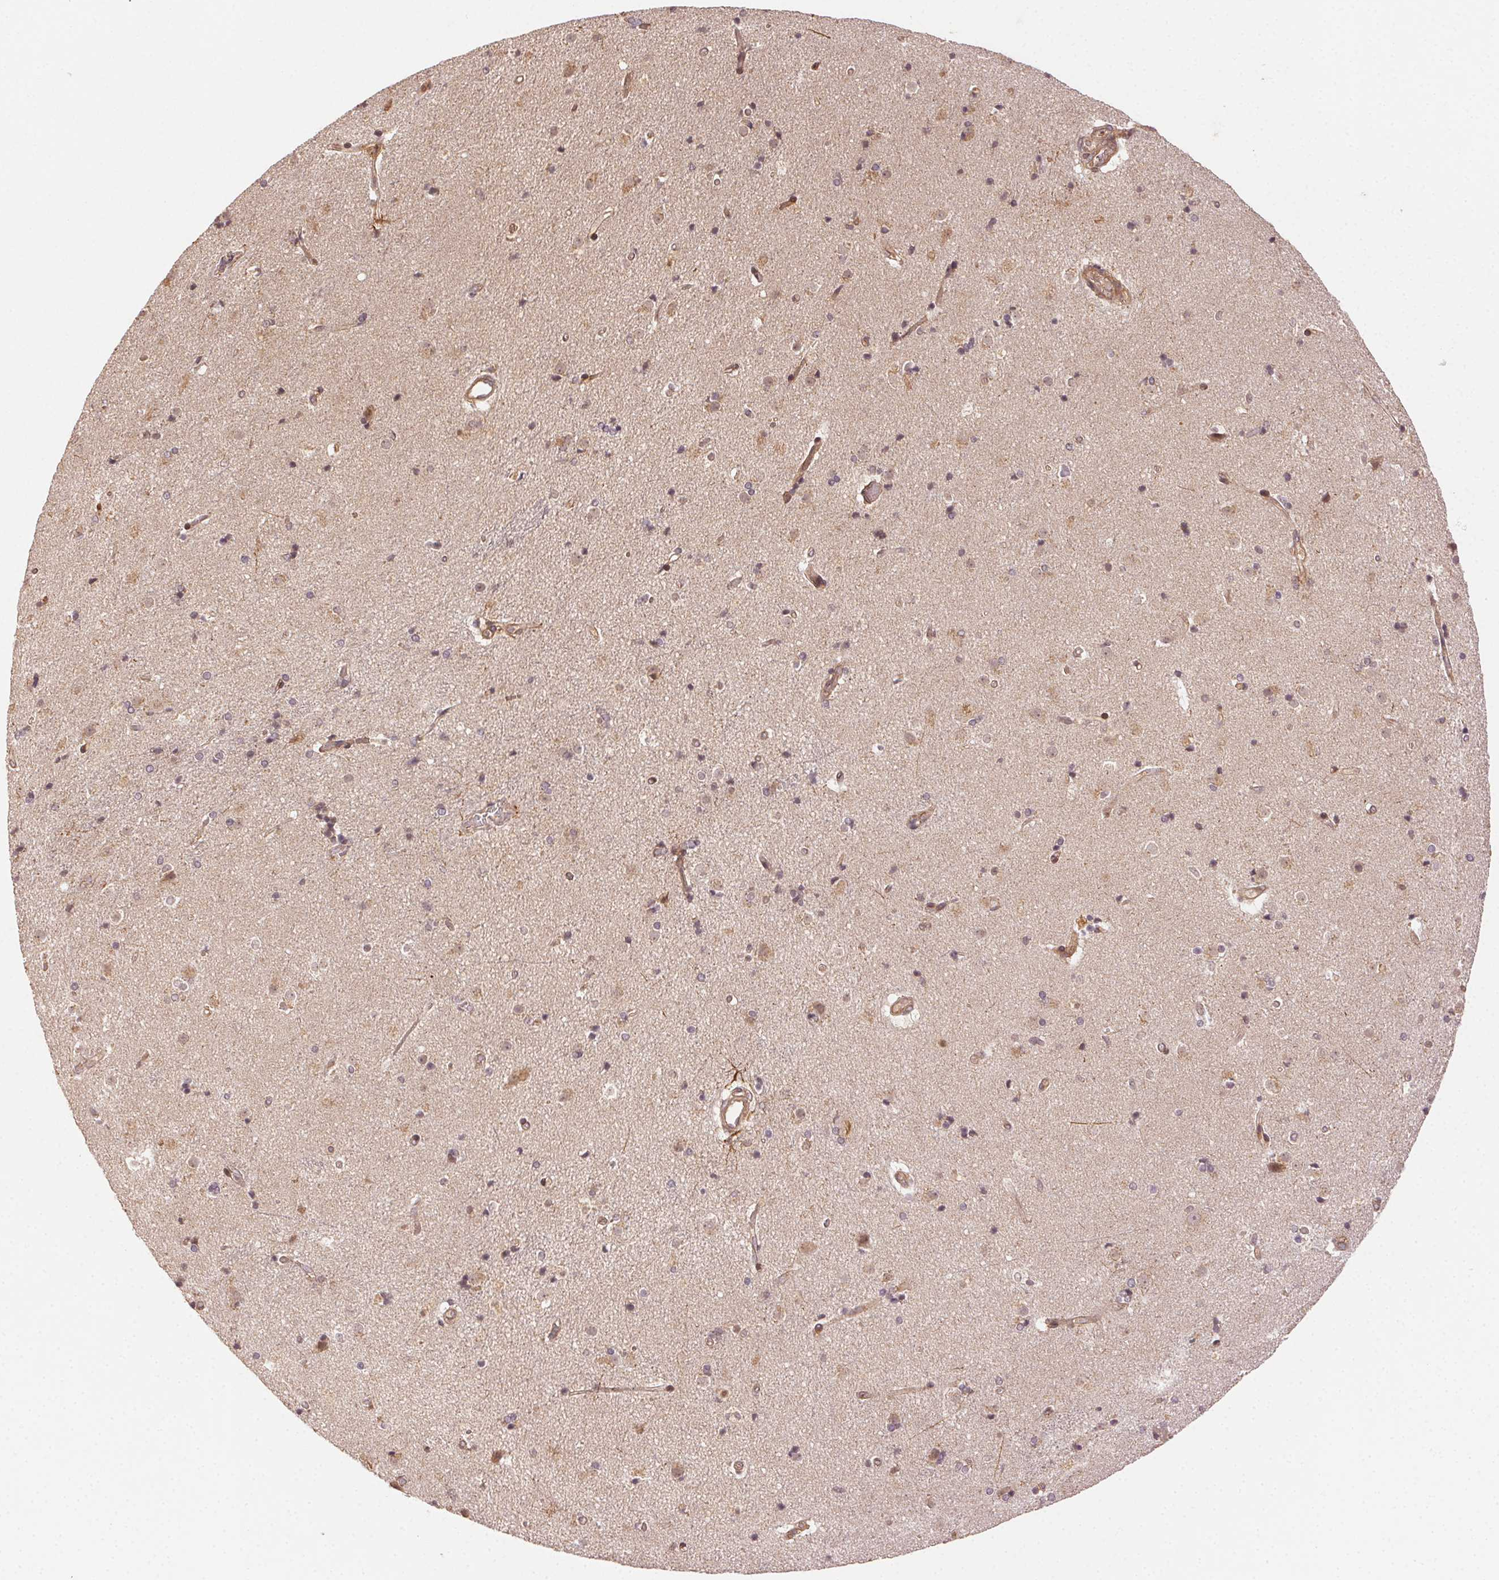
{"staining": {"intensity": "moderate", "quantity": "25%-75%", "location": "cytoplasmic/membranous"}, "tissue": "caudate", "cell_type": "Glial cells", "image_type": "normal", "snomed": [{"axis": "morphology", "description": "Normal tissue, NOS"}, {"axis": "topography", "description": "Lateral ventricle wall"}], "caption": "Immunohistochemical staining of benign human caudate shows moderate cytoplasmic/membranous protein expression in approximately 25%-75% of glial cells. (brown staining indicates protein expression, while blue staining denotes nuclei).", "gene": "KLHL15", "patient": {"sex": "female", "age": 71}}